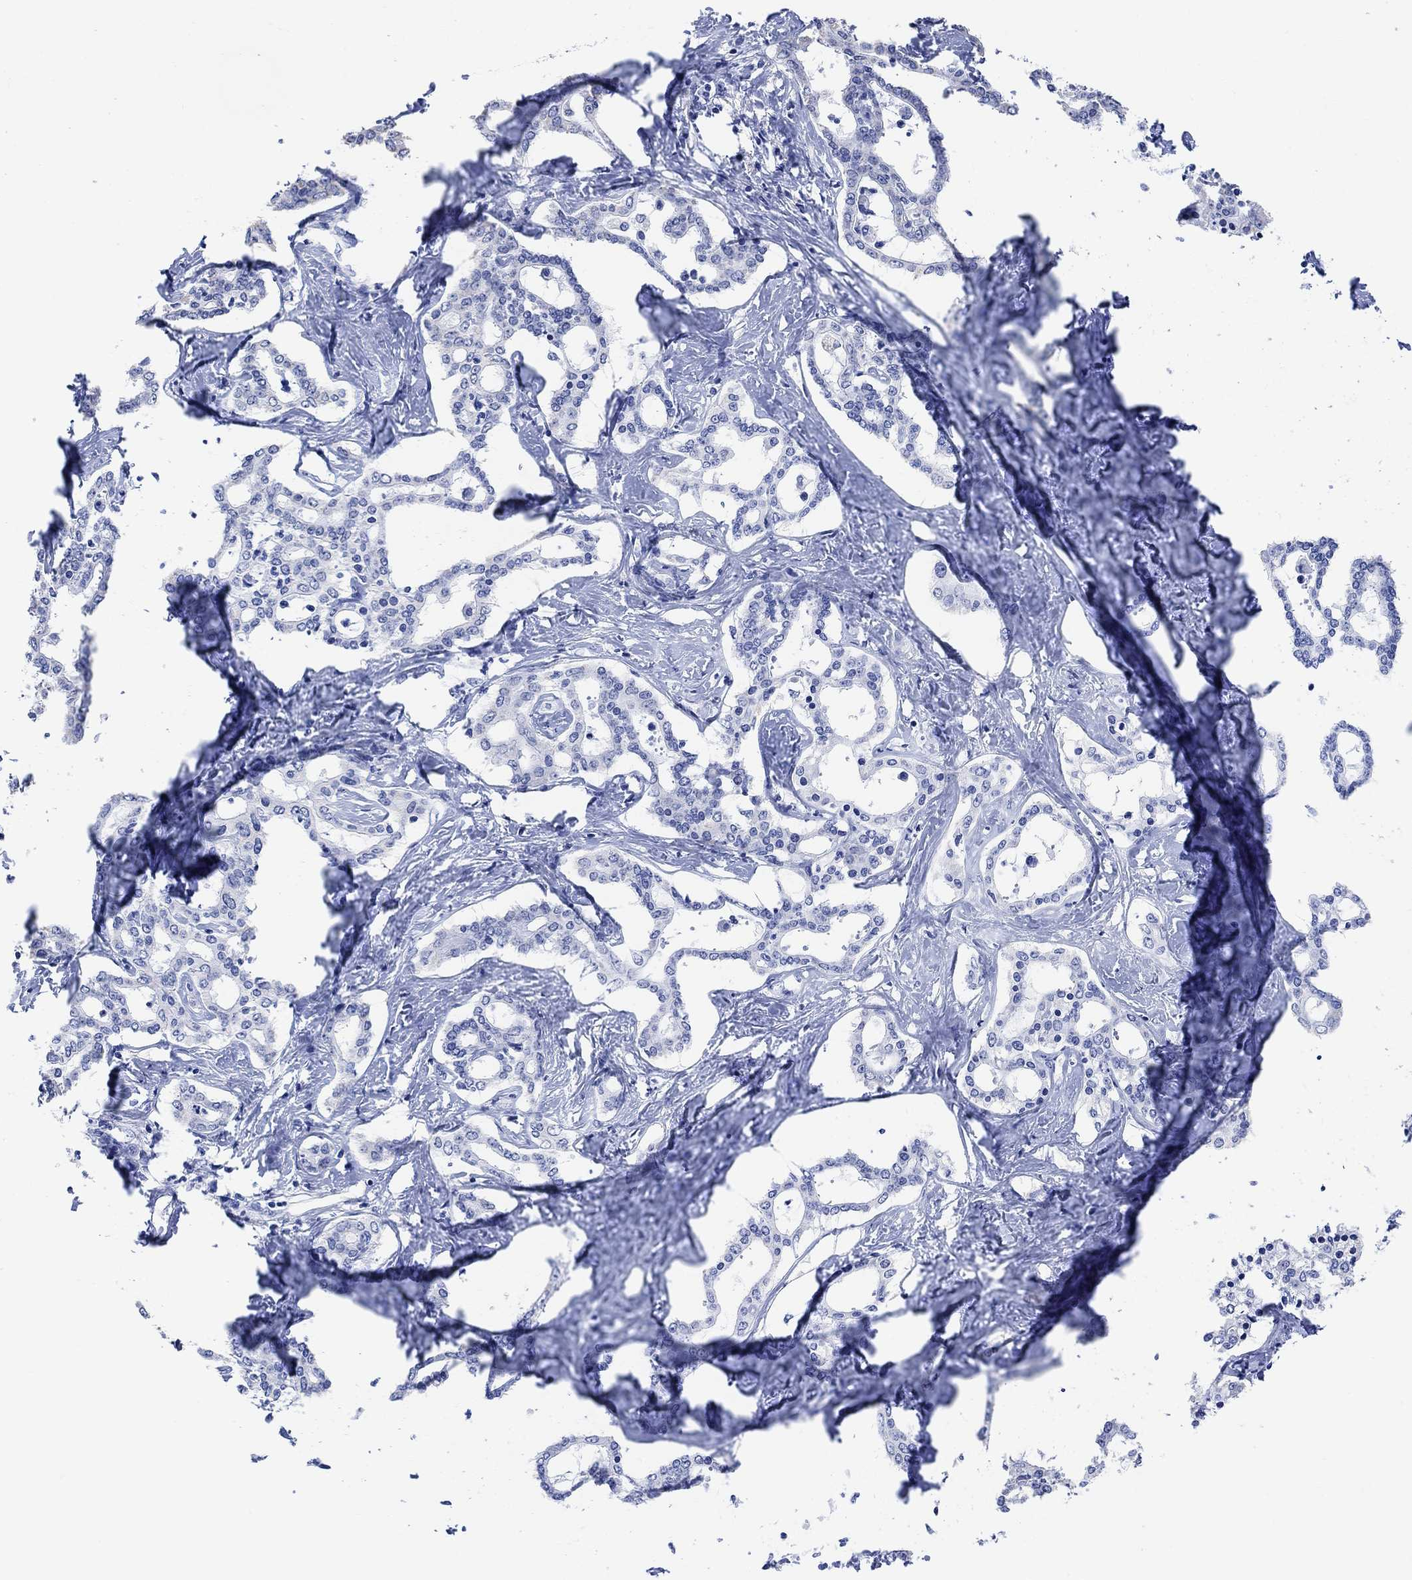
{"staining": {"intensity": "negative", "quantity": "none", "location": "none"}, "tissue": "liver cancer", "cell_type": "Tumor cells", "image_type": "cancer", "snomed": [{"axis": "morphology", "description": "Cholangiocarcinoma"}, {"axis": "topography", "description": "Liver"}], "caption": "Immunohistochemistry of human cholangiocarcinoma (liver) shows no positivity in tumor cells.", "gene": "SYT12", "patient": {"sex": "female", "age": 47}}